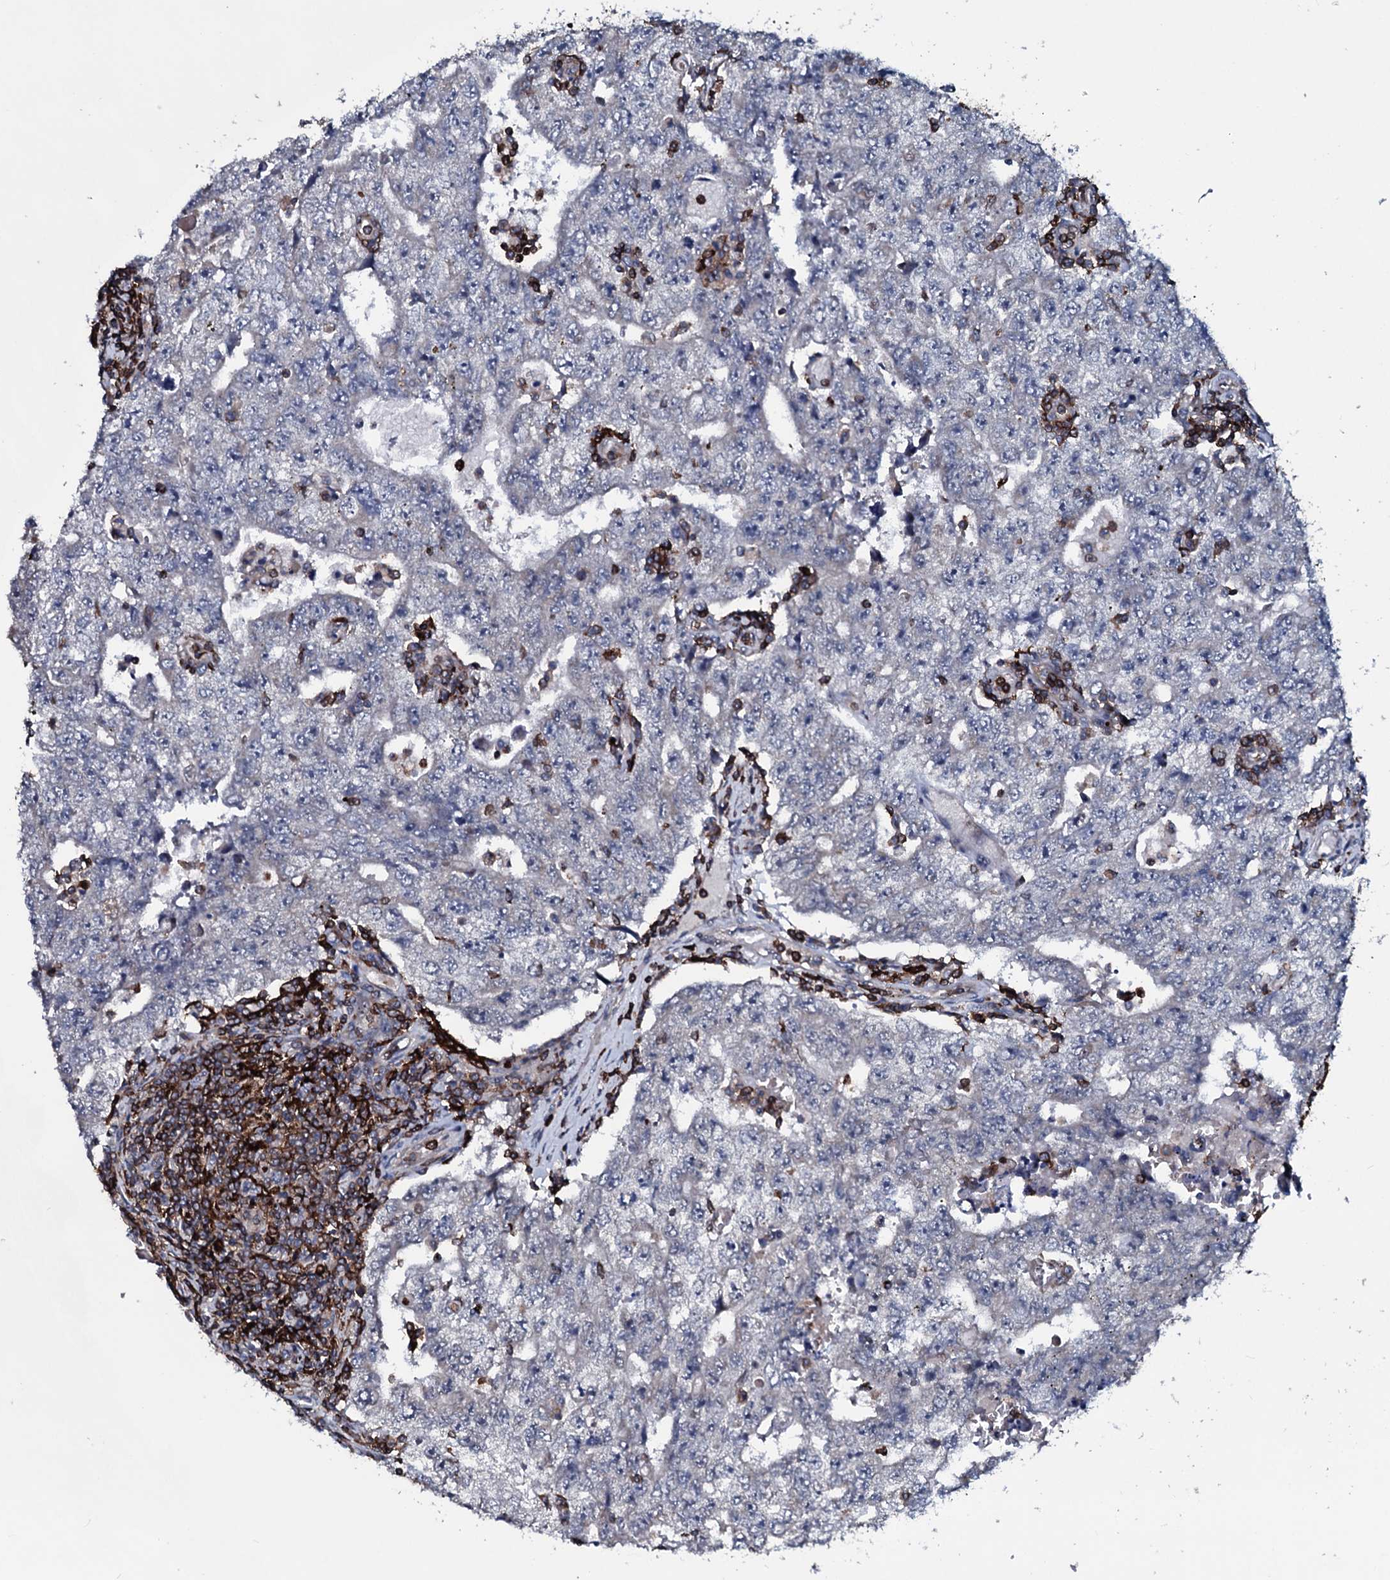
{"staining": {"intensity": "negative", "quantity": "none", "location": "none"}, "tissue": "testis cancer", "cell_type": "Tumor cells", "image_type": "cancer", "snomed": [{"axis": "morphology", "description": "Carcinoma, Embryonal, NOS"}, {"axis": "topography", "description": "Testis"}], "caption": "Tumor cells are negative for protein expression in human testis cancer.", "gene": "OGFOD2", "patient": {"sex": "male", "age": 17}}